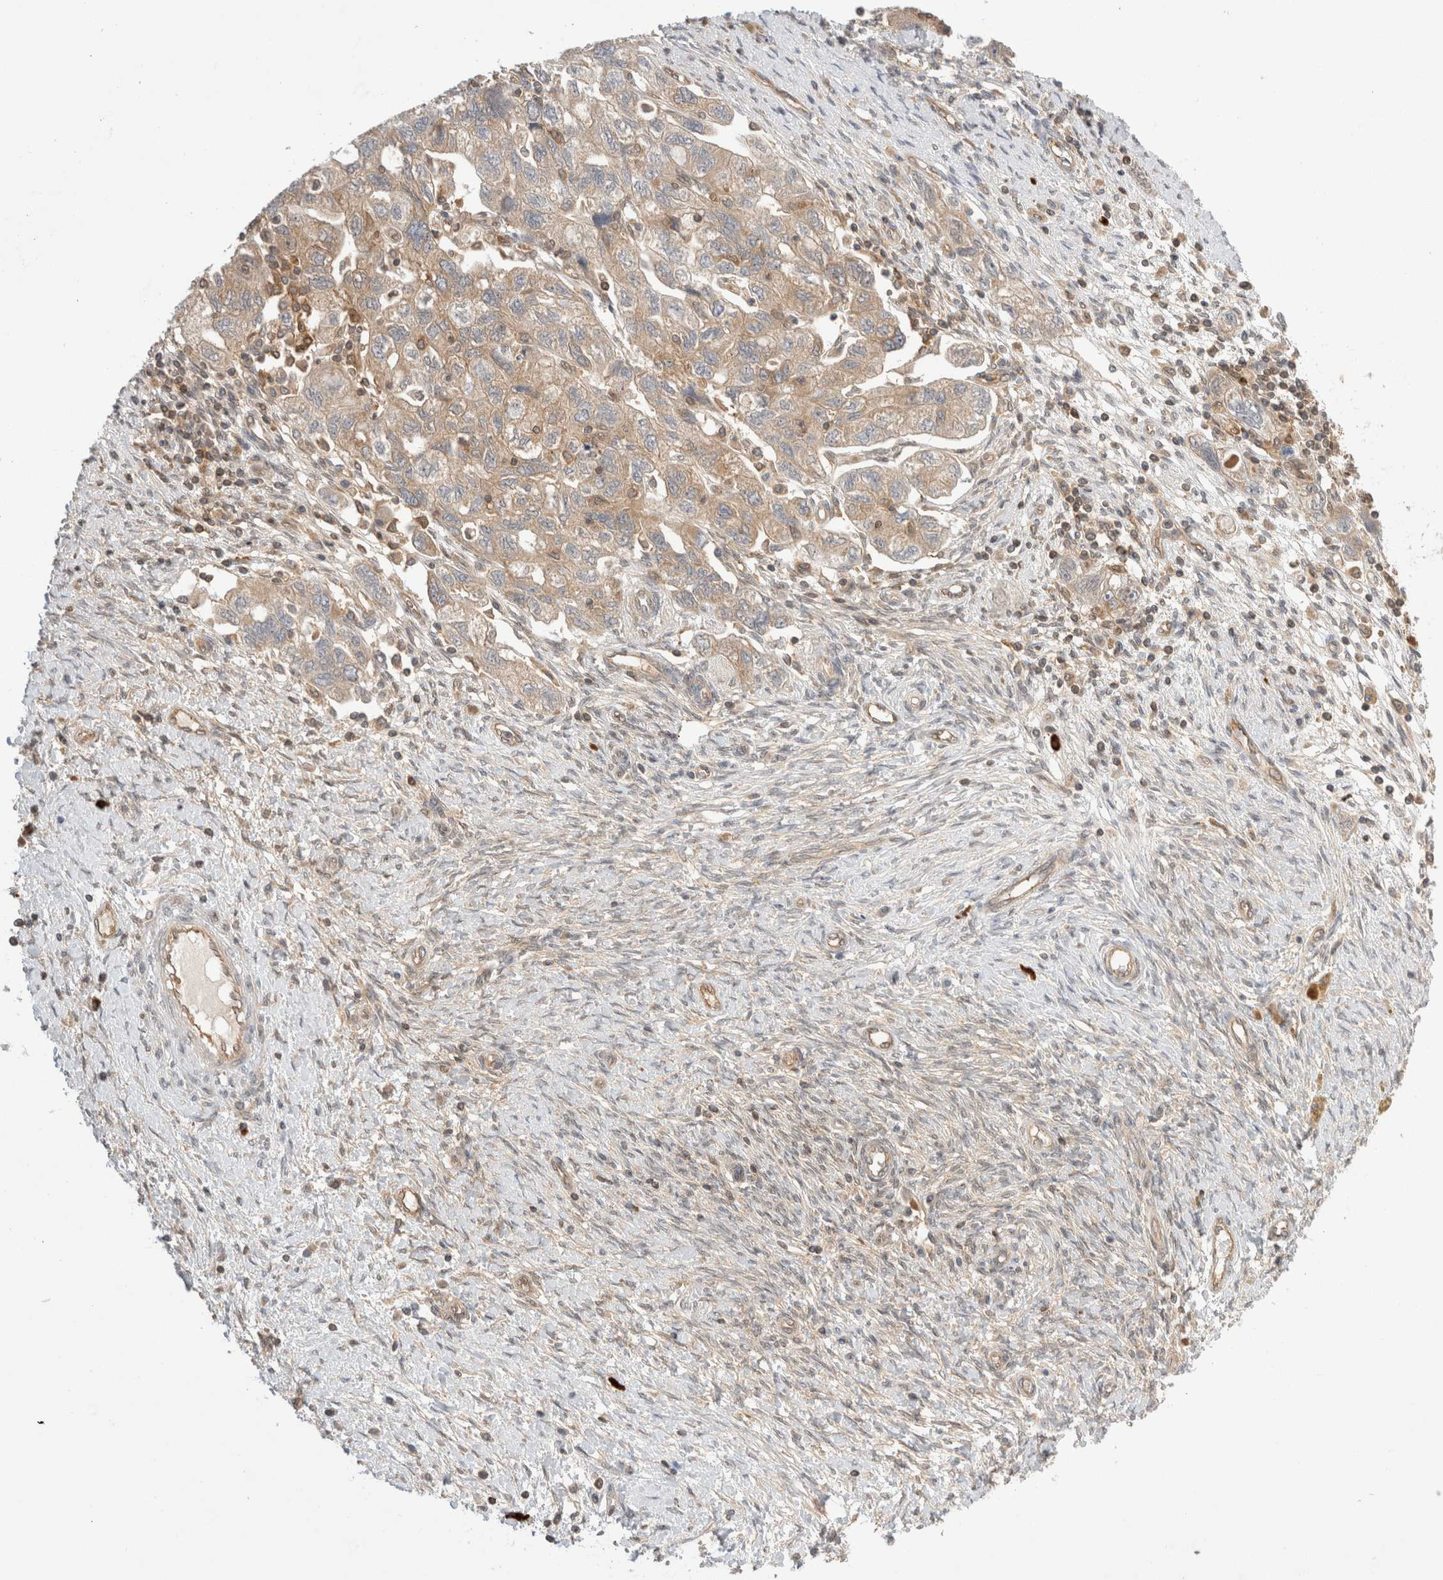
{"staining": {"intensity": "weak", "quantity": ">75%", "location": "cytoplasmic/membranous"}, "tissue": "ovarian cancer", "cell_type": "Tumor cells", "image_type": "cancer", "snomed": [{"axis": "morphology", "description": "Carcinoma, NOS"}, {"axis": "morphology", "description": "Cystadenocarcinoma, serous, NOS"}, {"axis": "topography", "description": "Ovary"}], "caption": "Ovarian serous cystadenocarcinoma was stained to show a protein in brown. There is low levels of weak cytoplasmic/membranous expression in approximately >75% of tumor cells. Nuclei are stained in blue.", "gene": "NFKB1", "patient": {"sex": "female", "age": 69}}